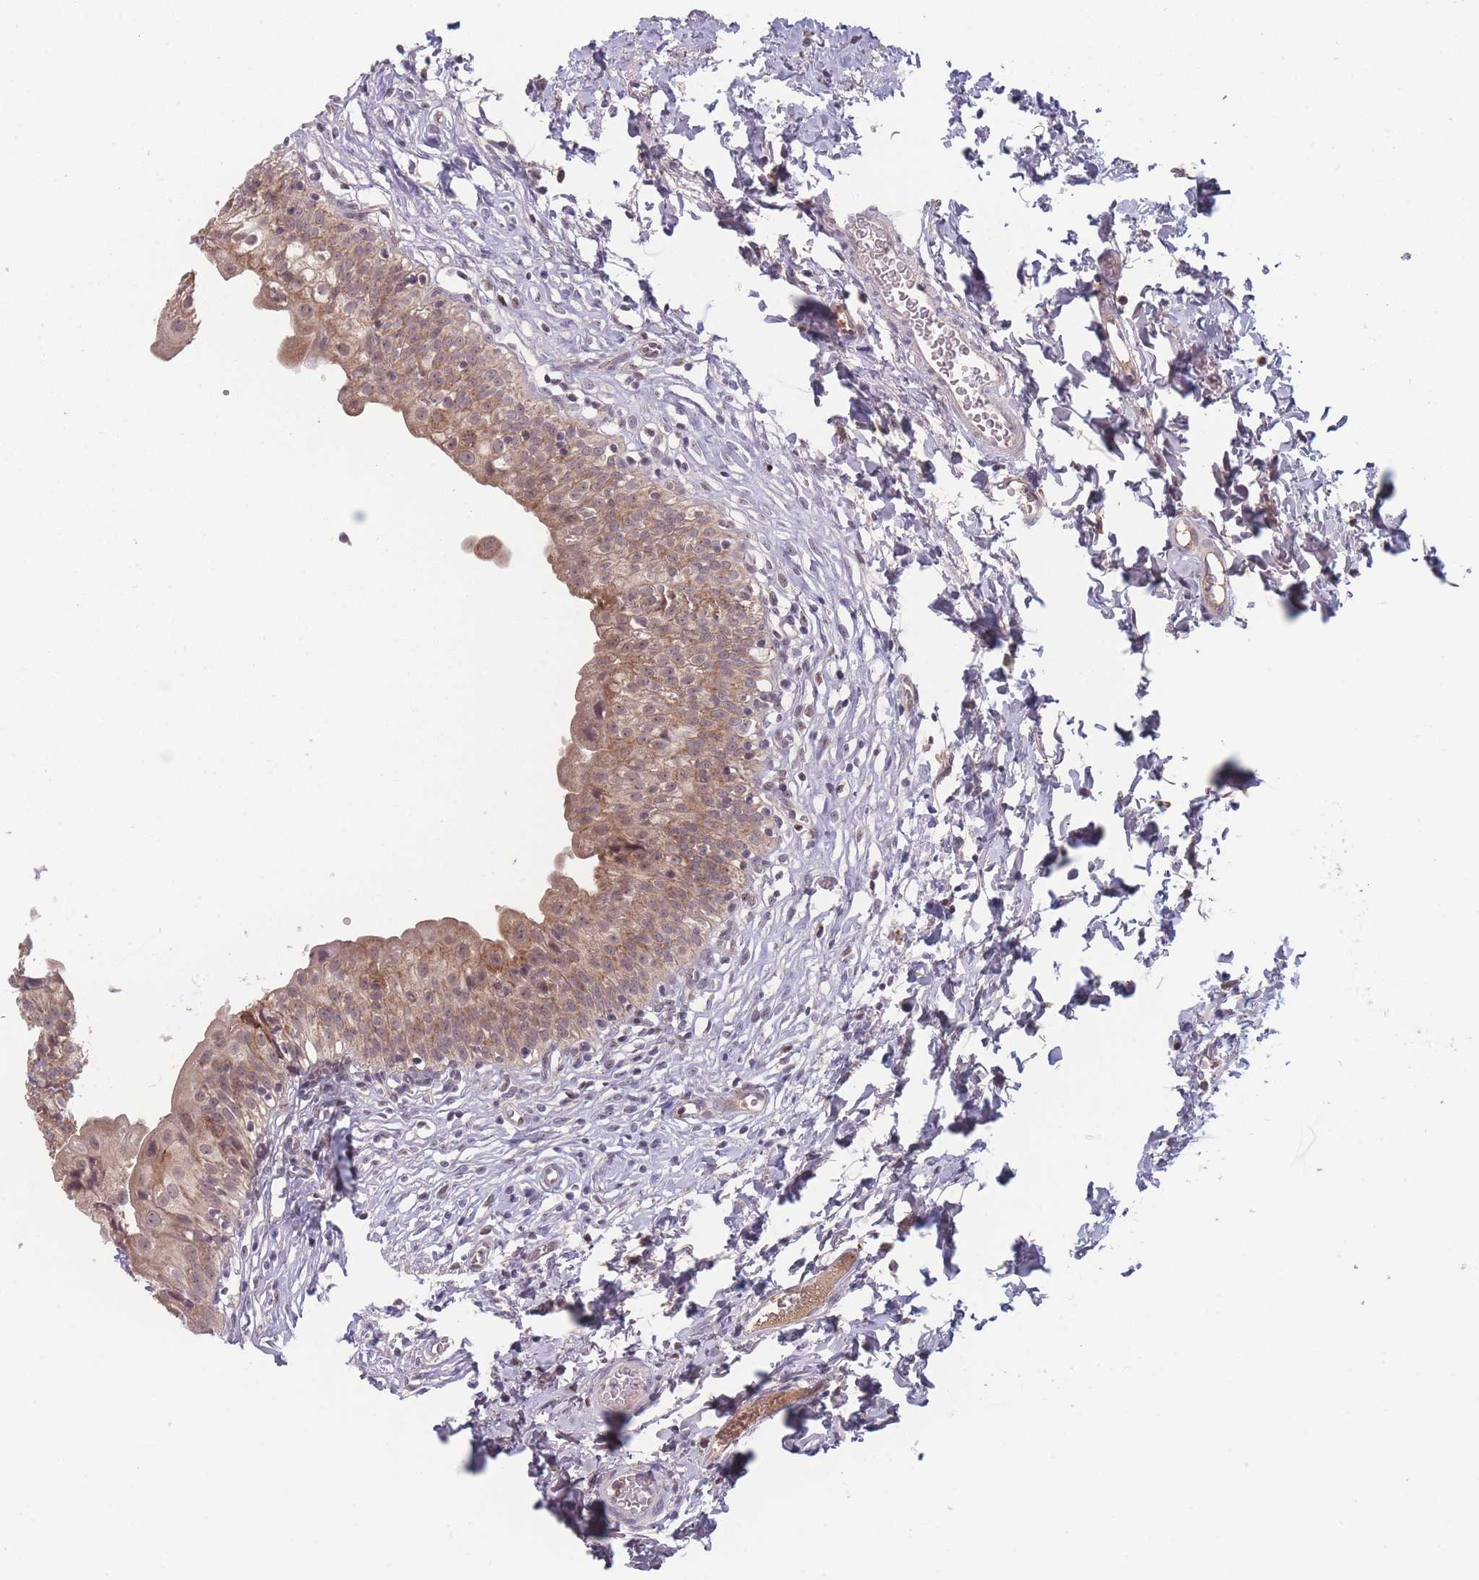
{"staining": {"intensity": "moderate", "quantity": ">75%", "location": "cytoplasmic/membranous"}, "tissue": "urinary bladder", "cell_type": "Urothelial cells", "image_type": "normal", "snomed": [{"axis": "morphology", "description": "Normal tissue, NOS"}, {"axis": "topography", "description": "Urinary bladder"}], "caption": "Unremarkable urinary bladder displays moderate cytoplasmic/membranous staining in about >75% of urothelial cells (IHC, brightfield microscopy, high magnification)..", "gene": "TMEM232", "patient": {"sex": "male", "age": 55}}